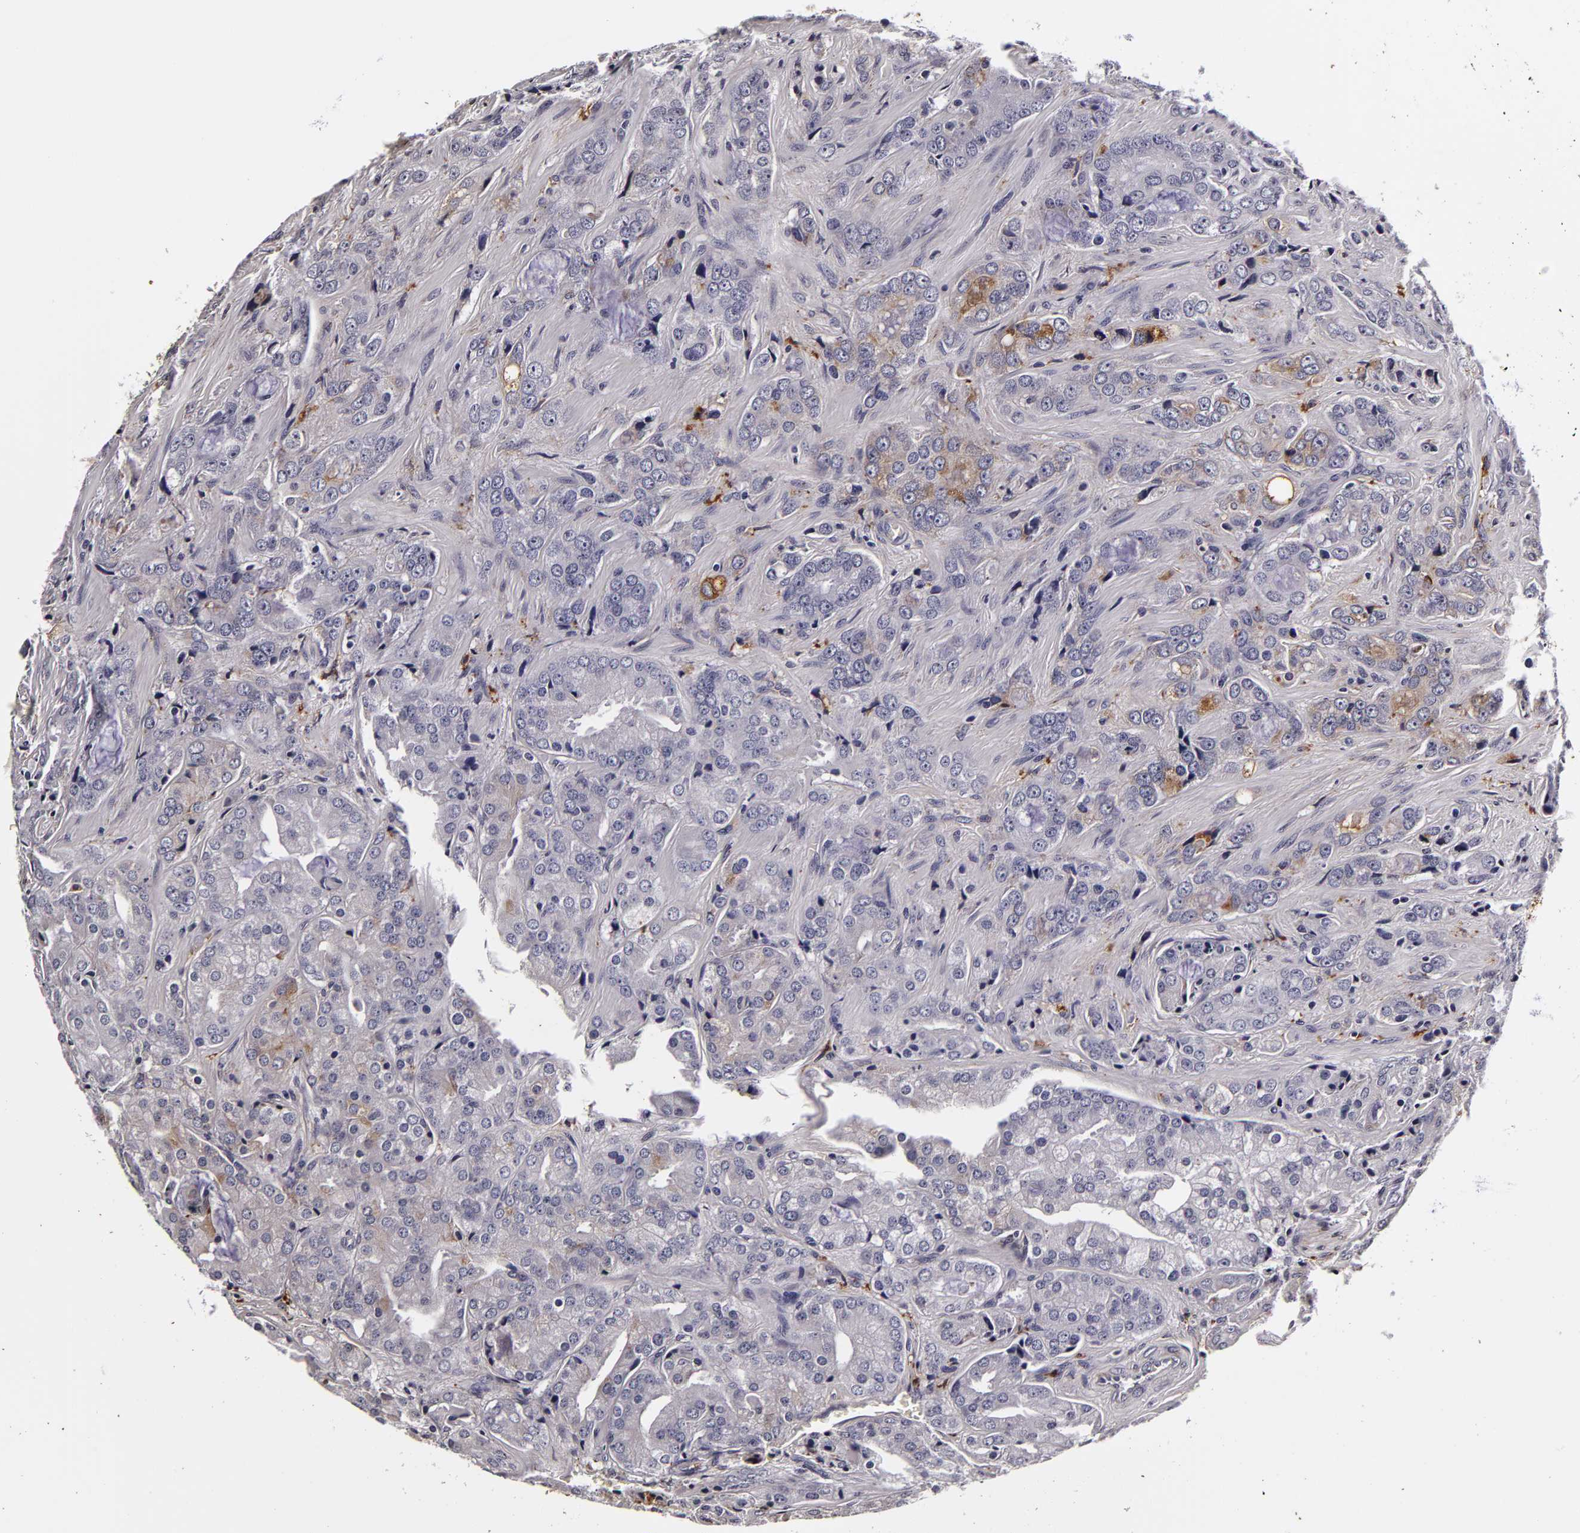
{"staining": {"intensity": "negative", "quantity": "none", "location": "none"}, "tissue": "prostate cancer", "cell_type": "Tumor cells", "image_type": "cancer", "snomed": [{"axis": "morphology", "description": "Adenocarcinoma, Medium grade"}, {"axis": "topography", "description": "Prostate"}], "caption": "Immunohistochemical staining of human medium-grade adenocarcinoma (prostate) shows no significant positivity in tumor cells.", "gene": "LGALS3BP", "patient": {"sex": "male", "age": 70}}